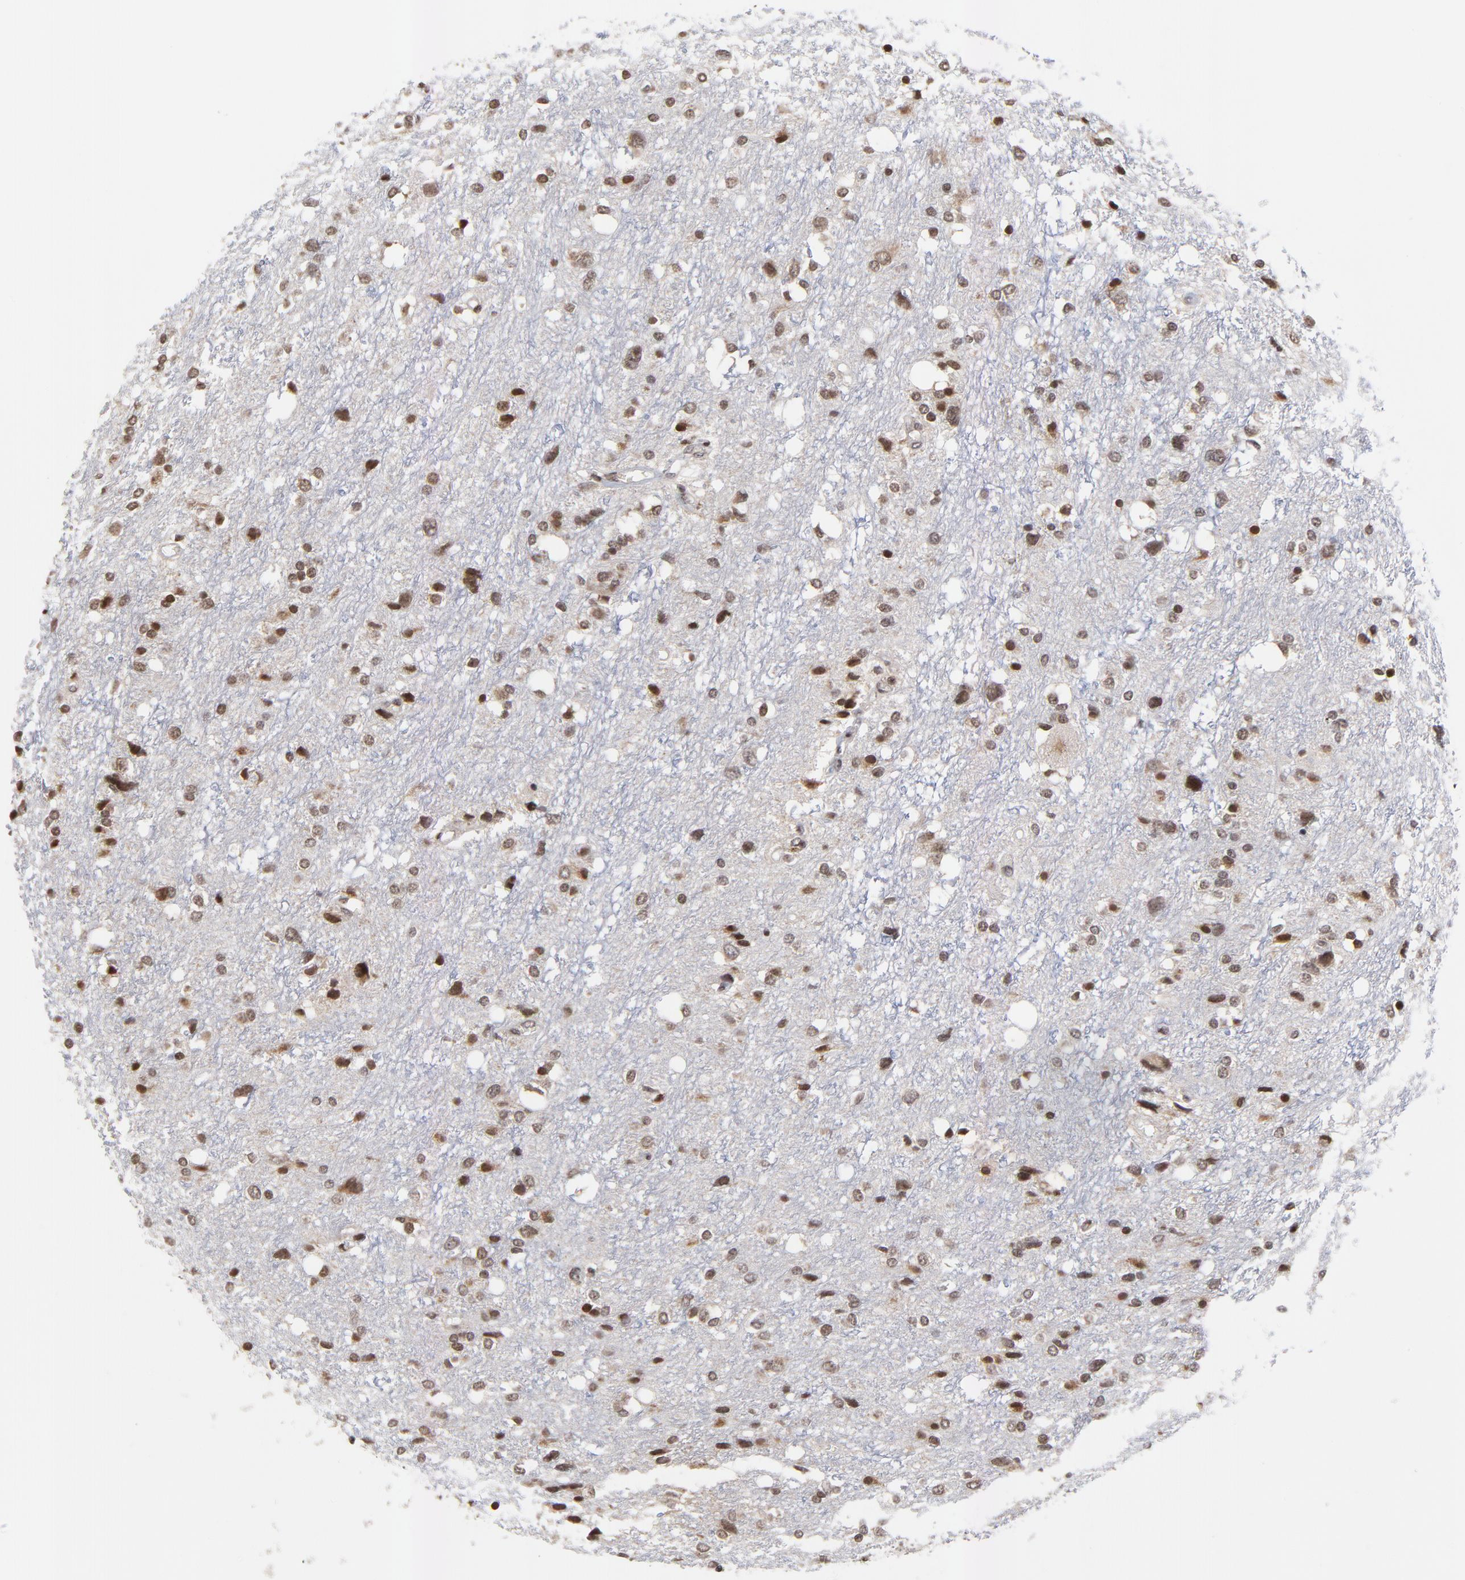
{"staining": {"intensity": "strong", "quantity": ">75%", "location": "nuclear"}, "tissue": "glioma", "cell_type": "Tumor cells", "image_type": "cancer", "snomed": [{"axis": "morphology", "description": "Glioma, malignant, High grade"}, {"axis": "topography", "description": "Brain"}], "caption": "Immunohistochemistry photomicrograph of glioma stained for a protein (brown), which shows high levels of strong nuclear expression in approximately >75% of tumor cells.", "gene": "ZNF777", "patient": {"sex": "female", "age": 59}}